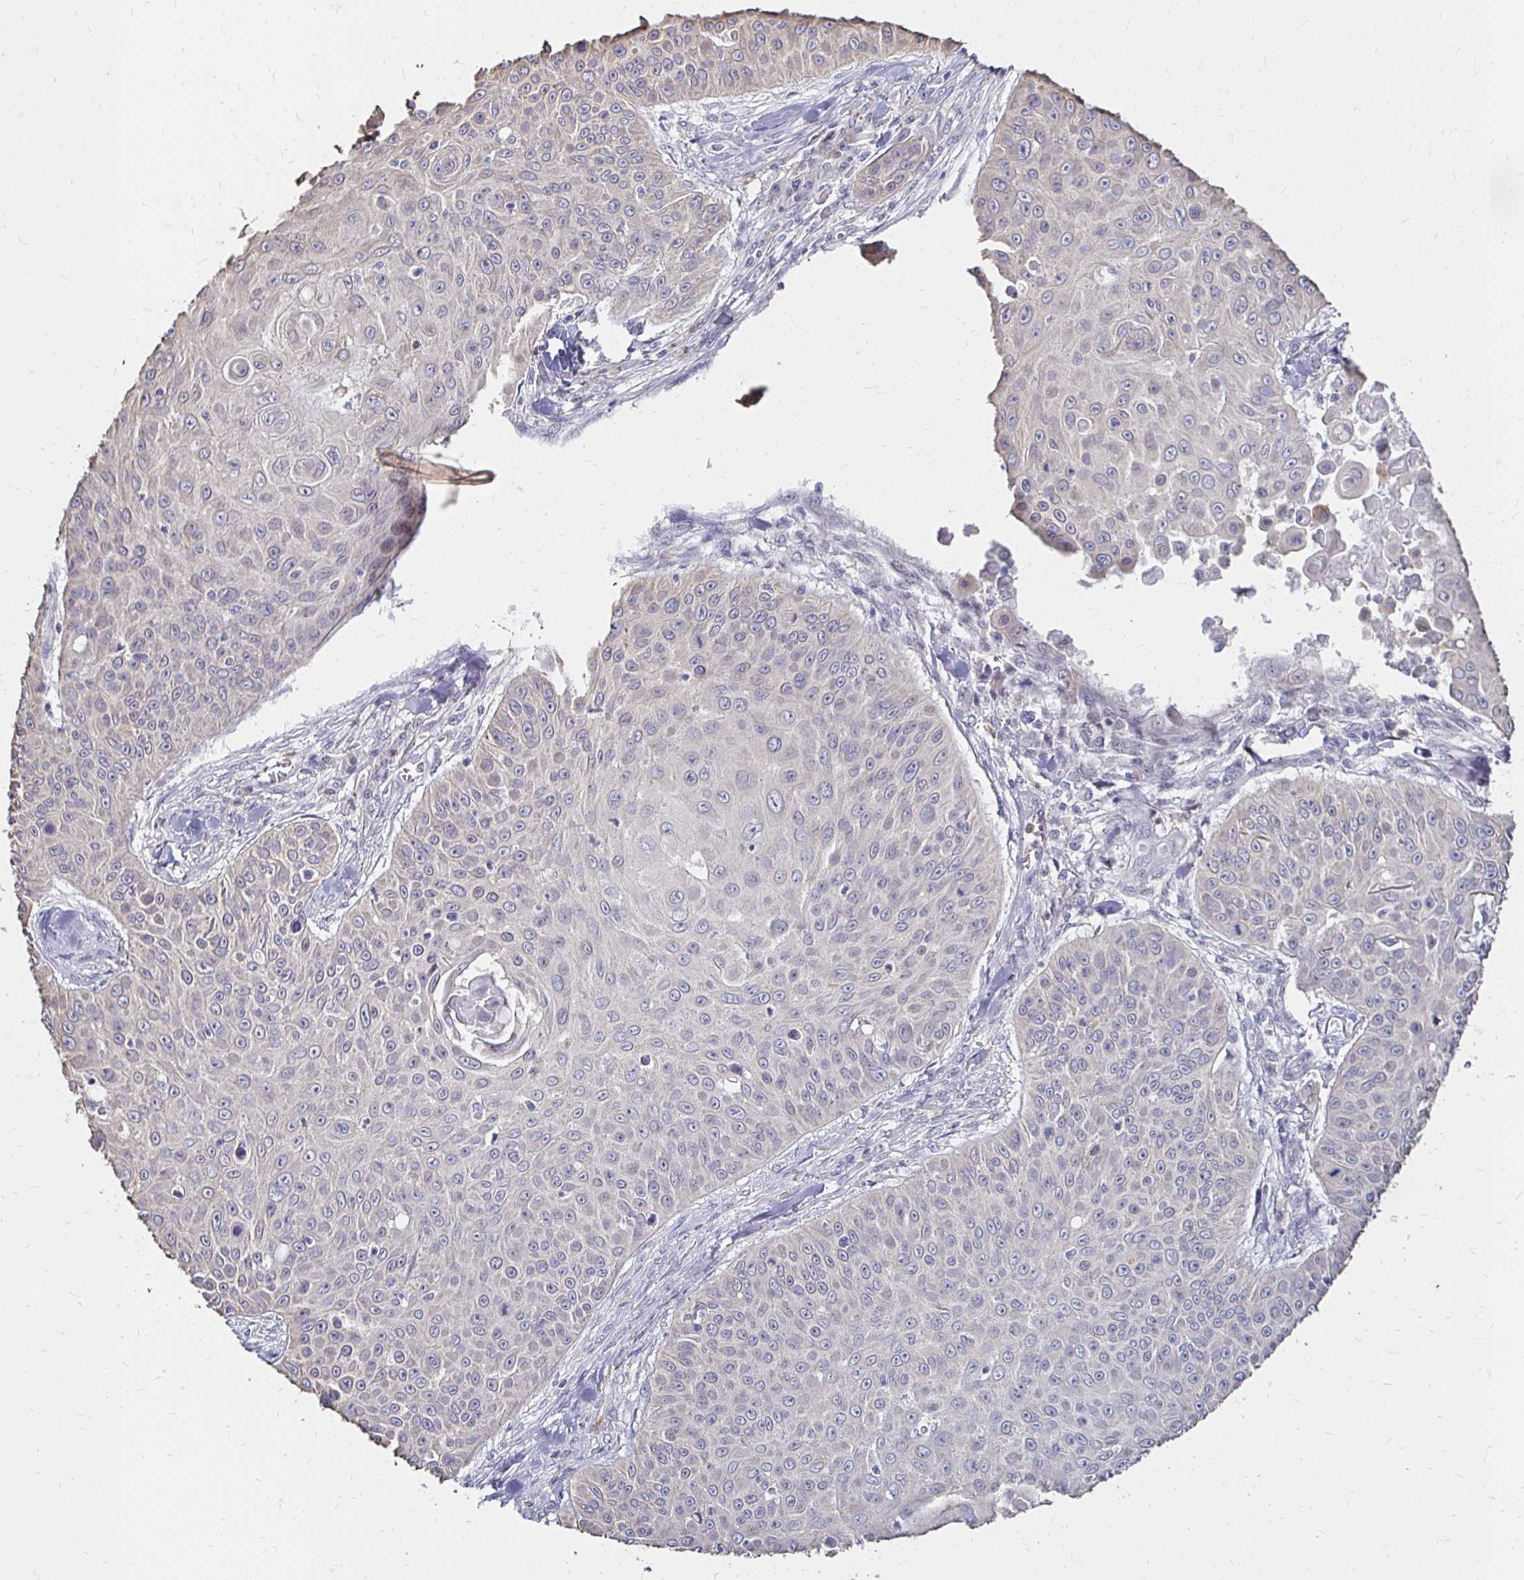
{"staining": {"intensity": "negative", "quantity": "none", "location": "none"}, "tissue": "skin cancer", "cell_type": "Tumor cells", "image_type": "cancer", "snomed": [{"axis": "morphology", "description": "Squamous cell carcinoma, NOS"}, {"axis": "topography", "description": "Skin"}], "caption": "Human skin cancer (squamous cell carcinoma) stained for a protein using IHC shows no expression in tumor cells.", "gene": "PADI2", "patient": {"sex": "male", "age": 82}}